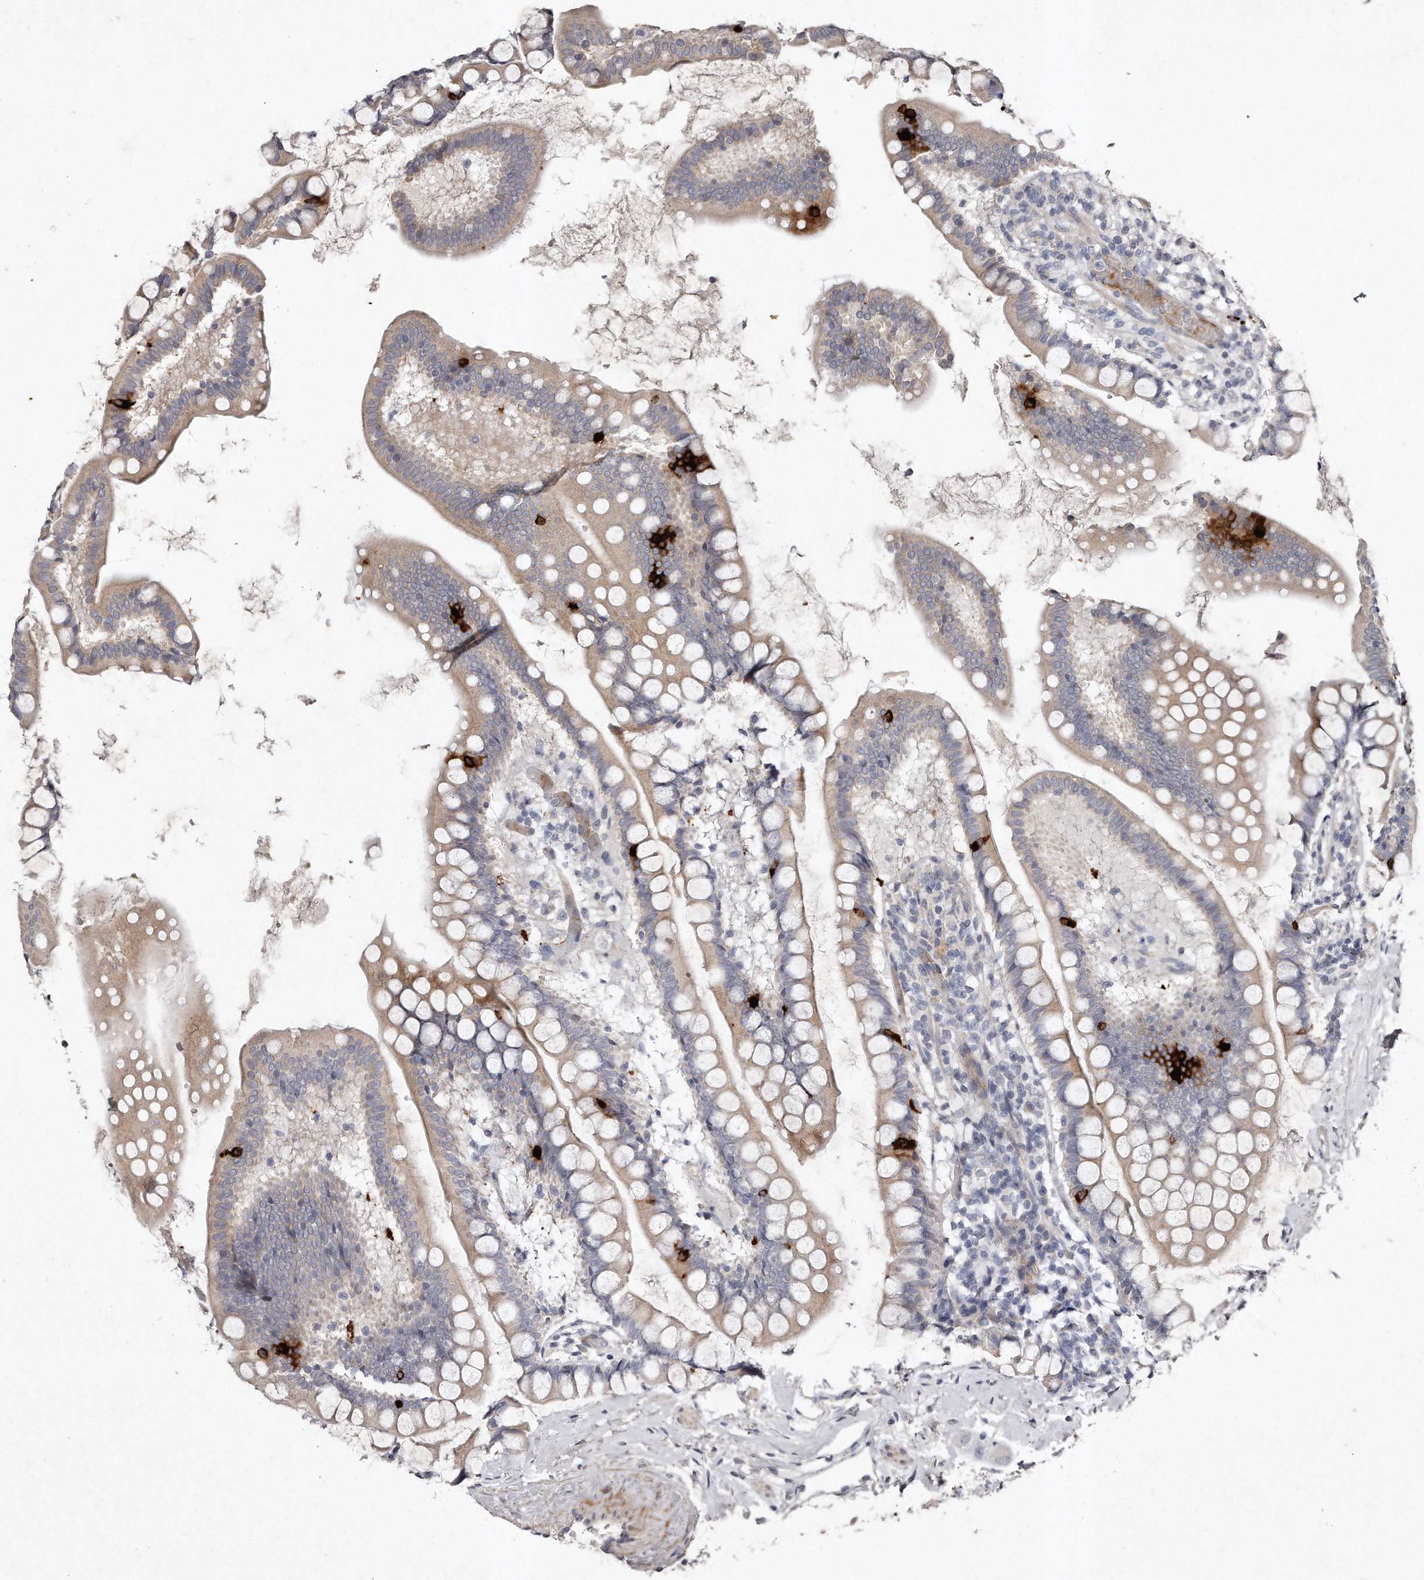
{"staining": {"intensity": "strong", "quantity": "<25%", "location": "cytoplasmic/membranous"}, "tissue": "small intestine", "cell_type": "Glandular cells", "image_type": "normal", "snomed": [{"axis": "morphology", "description": "Normal tissue, NOS"}, {"axis": "topography", "description": "Small intestine"}], "caption": "Strong cytoplasmic/membranous protein positivity is appreciated in about <25% of glandular cells in small intestine.", "gene": "TECR", "patient": {"sex": "female", "age": 84}}